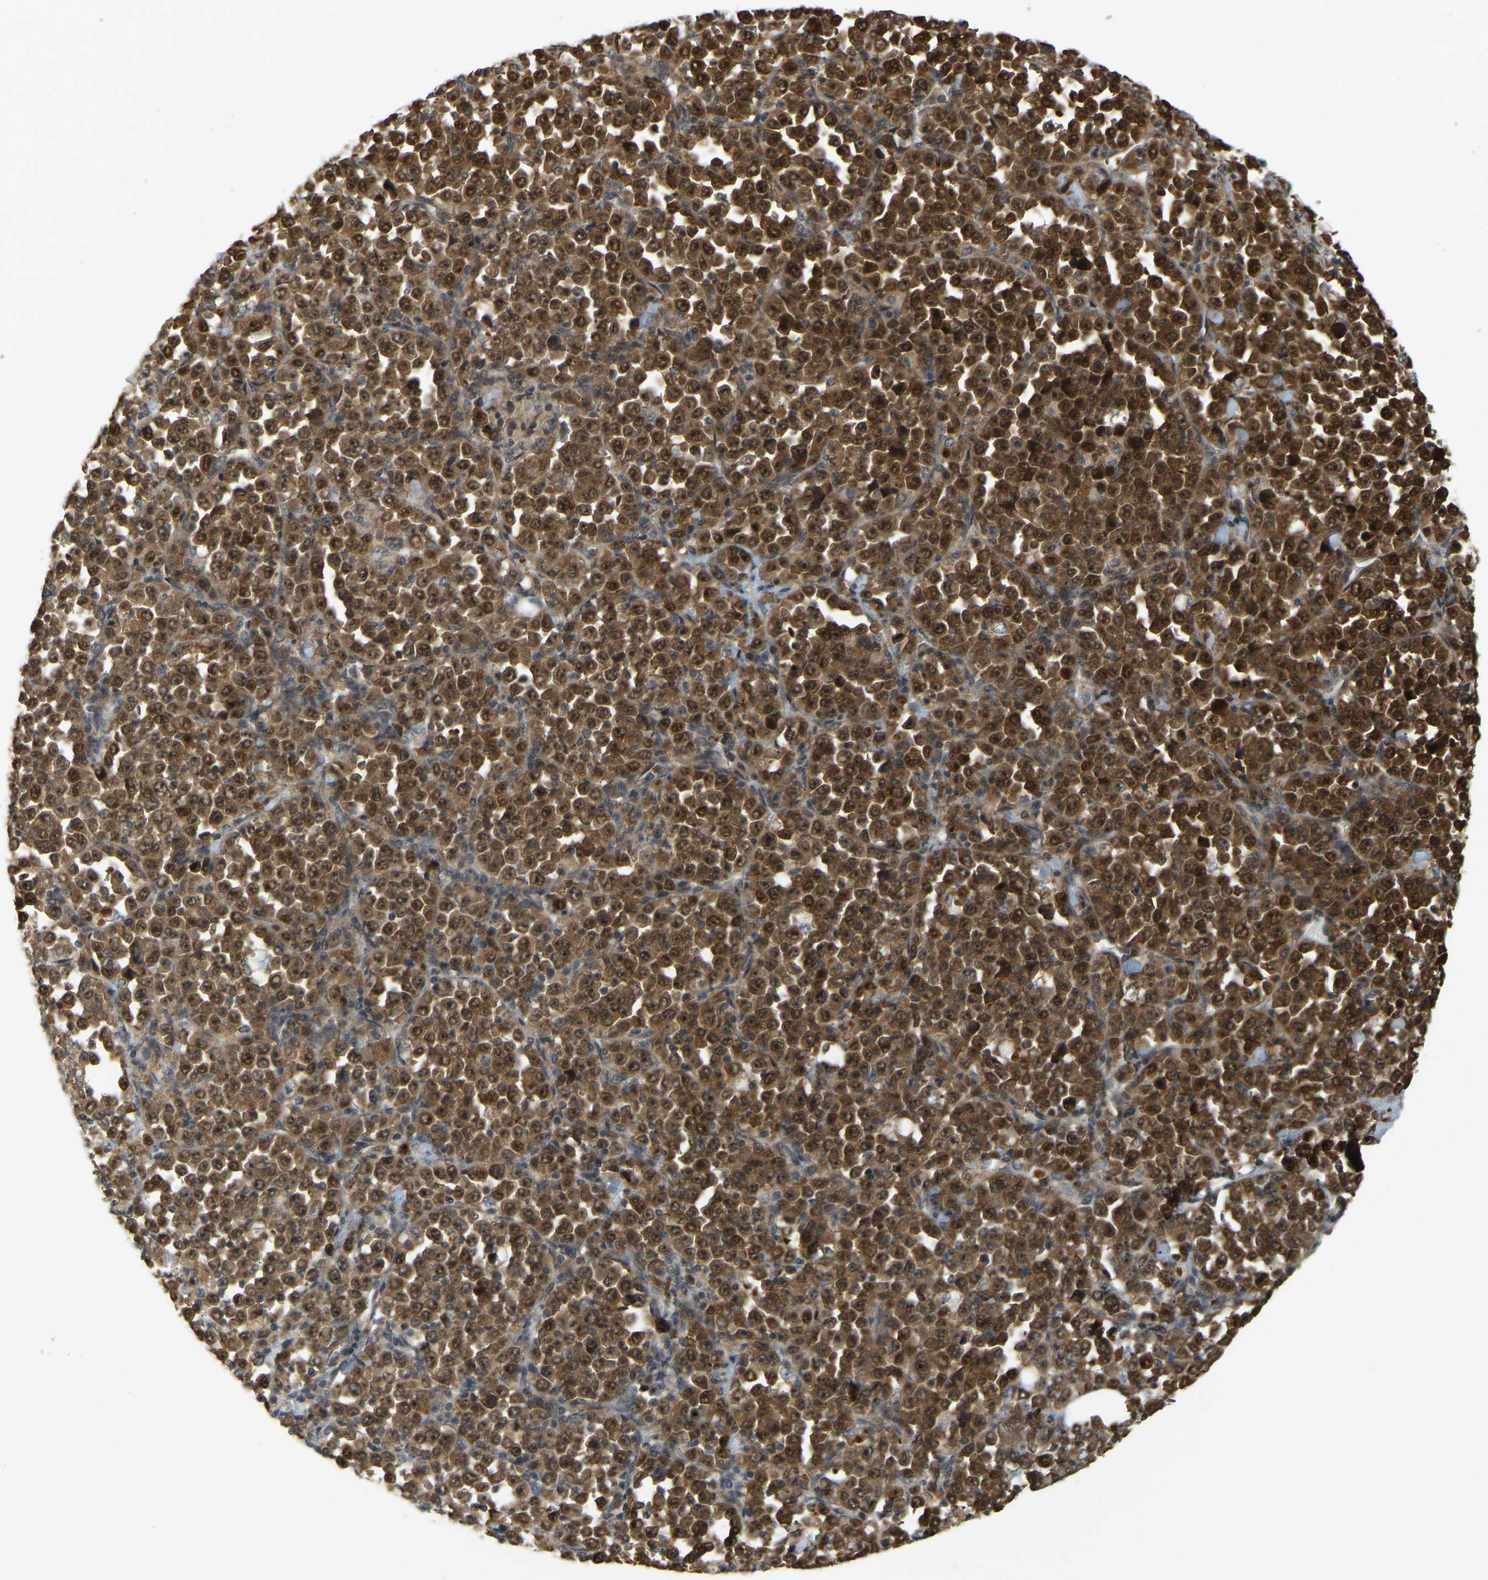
{"staining": {"intensity": "strong", "quantity": ">75%", "location": "cytoplasmic/membranous,nuclear"}, "tissue": "stomach cancer", "cell_type": "Tumor cells", "image_type": "cancer", "snomed": [{"axis": "morphology", "description": "Normal tissue, NOS"}, {"axis": "morphology", "description": "Adenocarcinoma, NOS"}, {"axis": "topography", "description": "Stomach, upper"}, {"axis": "topography", "description": "Stomach"}], "caption": "Stomach adenocarcinoma stained for a protein (brown) exhibits strong cytoplasmic/membranous and nuclear positive expression in about >75% of tumor cells.", "gene": "BRF2", "patient": {"sex": "male", "age": 59}}